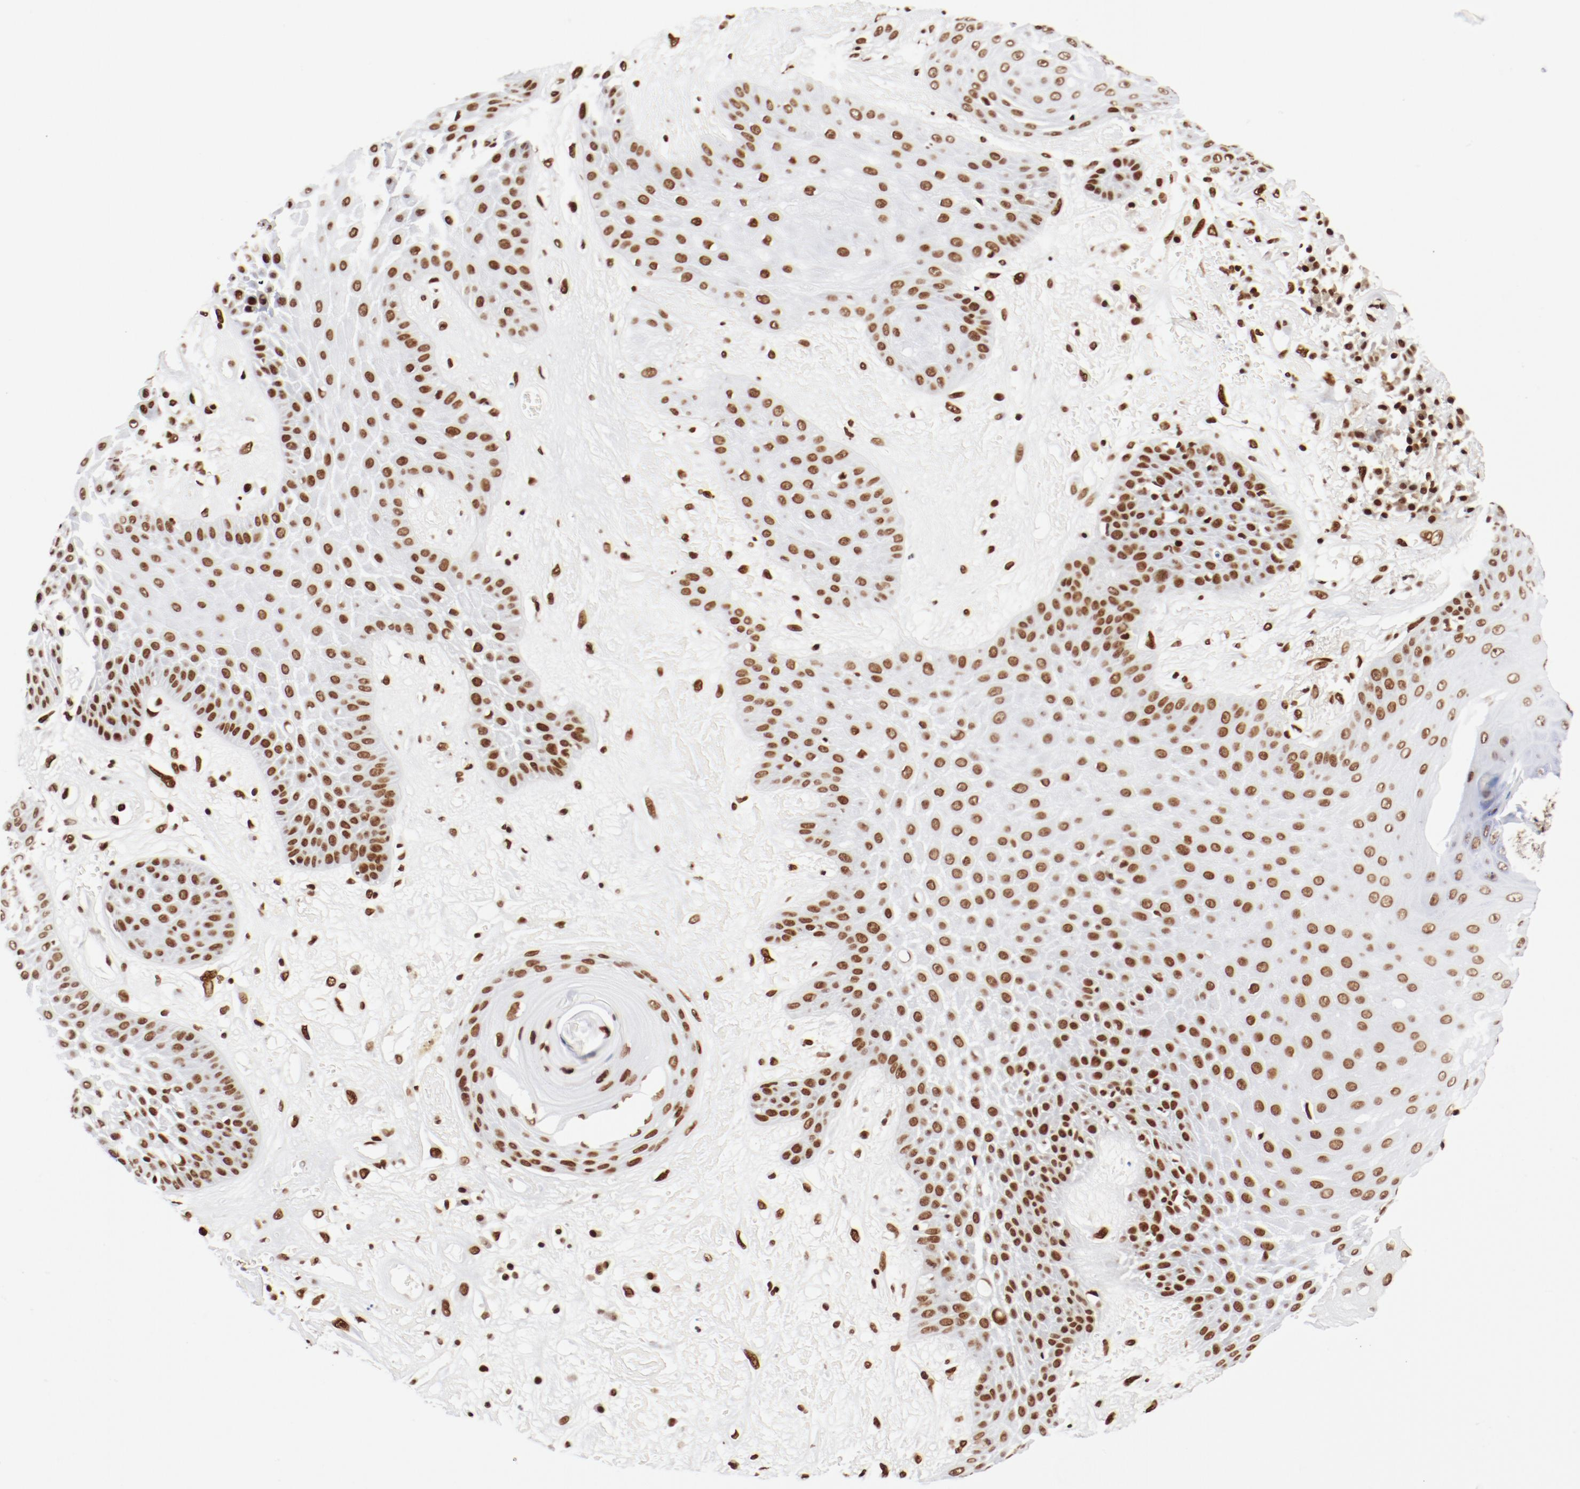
{"staining": {"intensity": "moderate", "quantity": ">75%", "location": "nuclear"}, "tissue": "skin cancer", "cell_type": "Tumor cells", "image_type": "cancer", "snomed": [{"axis": "morphology", "description": "Squamous cell carcinoma, NOS"}, {"axis": "topography", "description": "Skin"}], "caption": "A micrograph showing moderate nuclear staining in about >75% of tumor cells in skin cancer (squamous cell carcinoma), as visualized by brown immunohistochemical staining.", "gene": "CTBP1", "patient": {"sex": "male", "age": 65}}